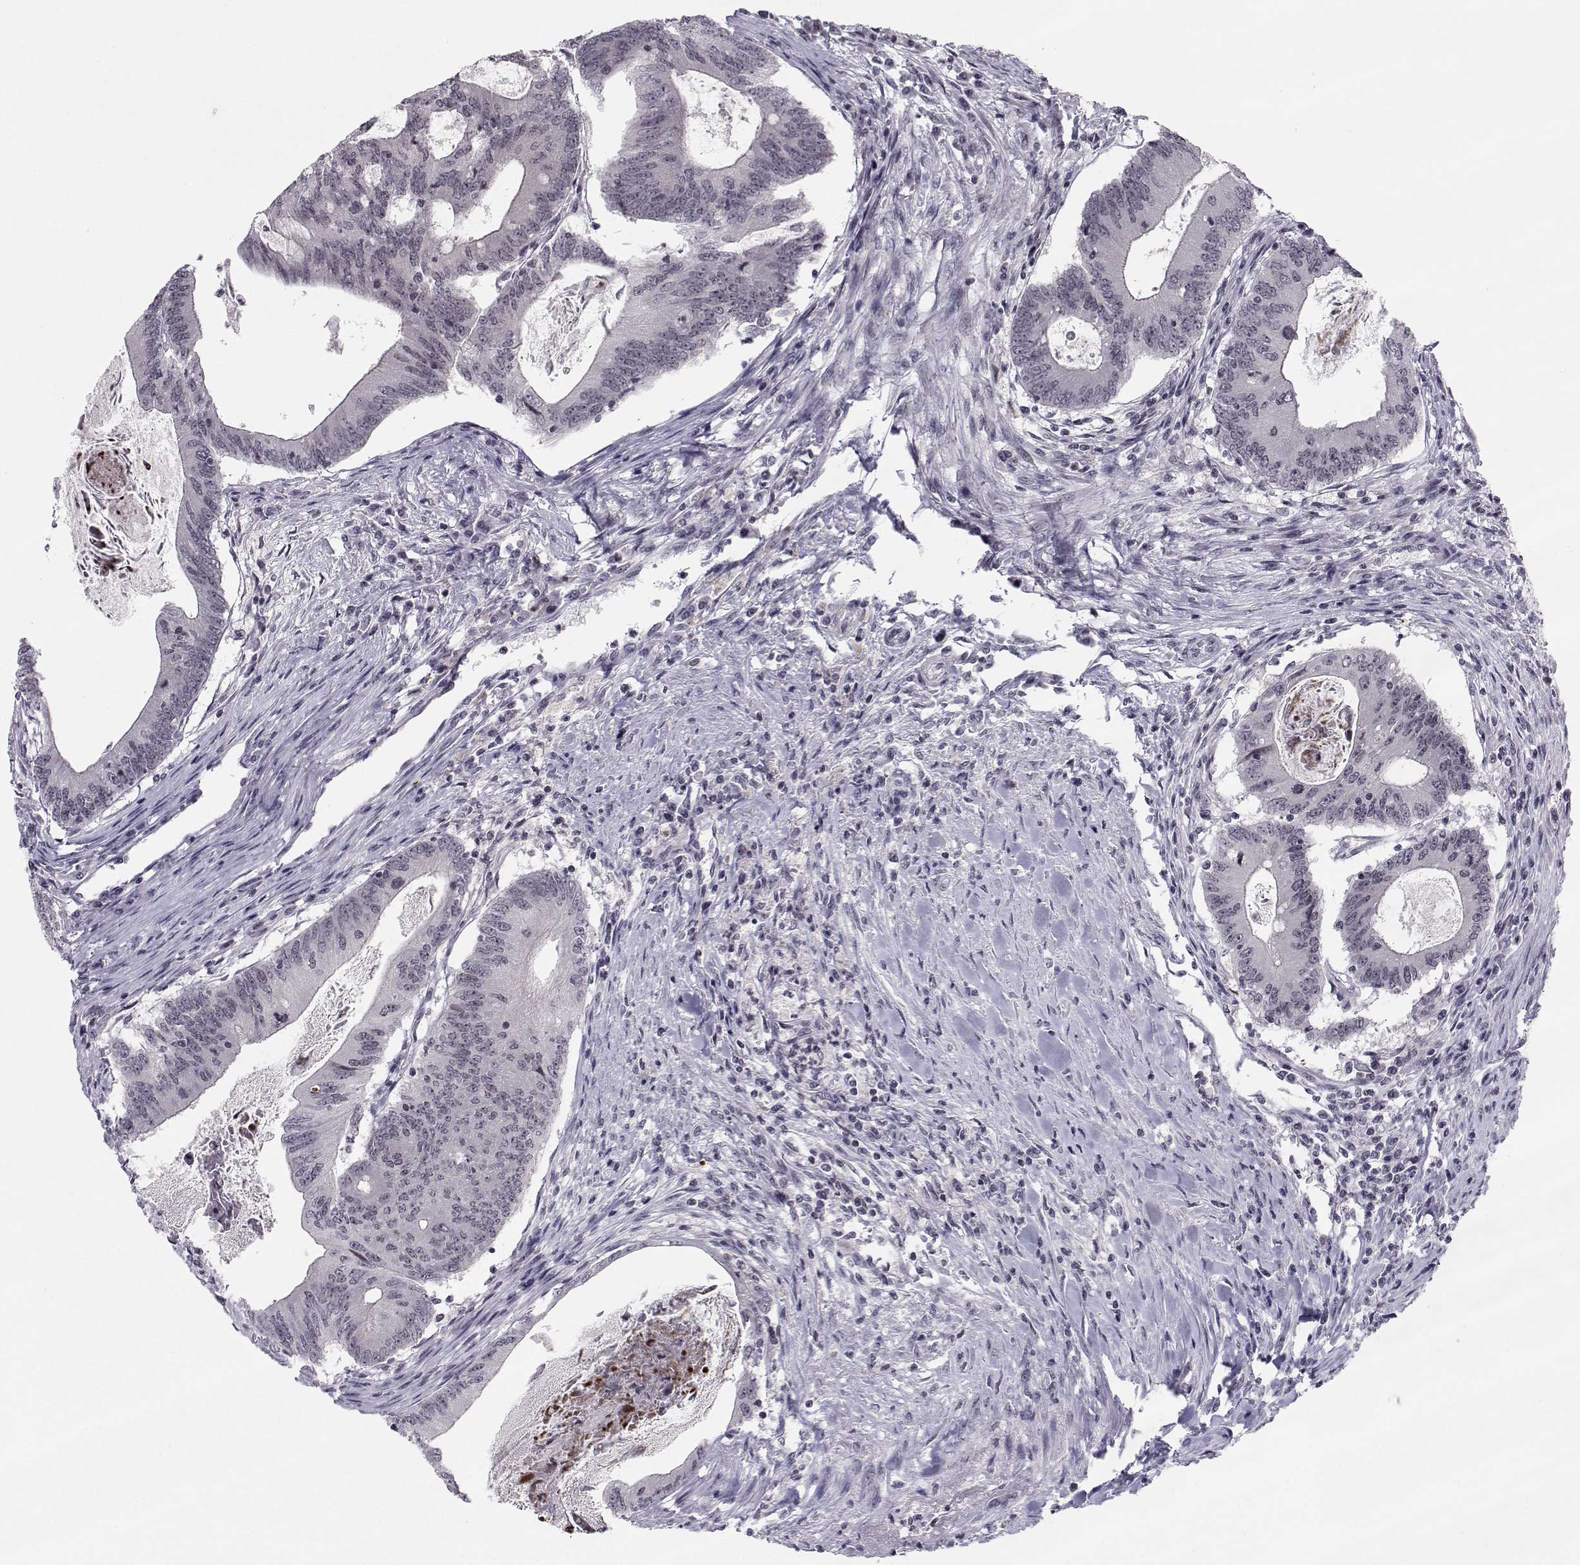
{"staining": {"intensity": "negative", "quantity": "none", "location": "none"}, "tissue": "colorectal cancer", "cell_type": "Tumor cells", "image_type": "cancer", "snomed": [{"axis": "morphology", "description": "Adenocarcinoma, NOS"}, {"axis": "topography", "description": "Colon"}], "caption": "Immunohistochemistry (IHC) photomicrograph of colorectal cancer stained for a protein (brown), which exhibits no expression in tumor cells.", "gene": "MARCHF4", "patient": {"sex": "female", "age": 70}}